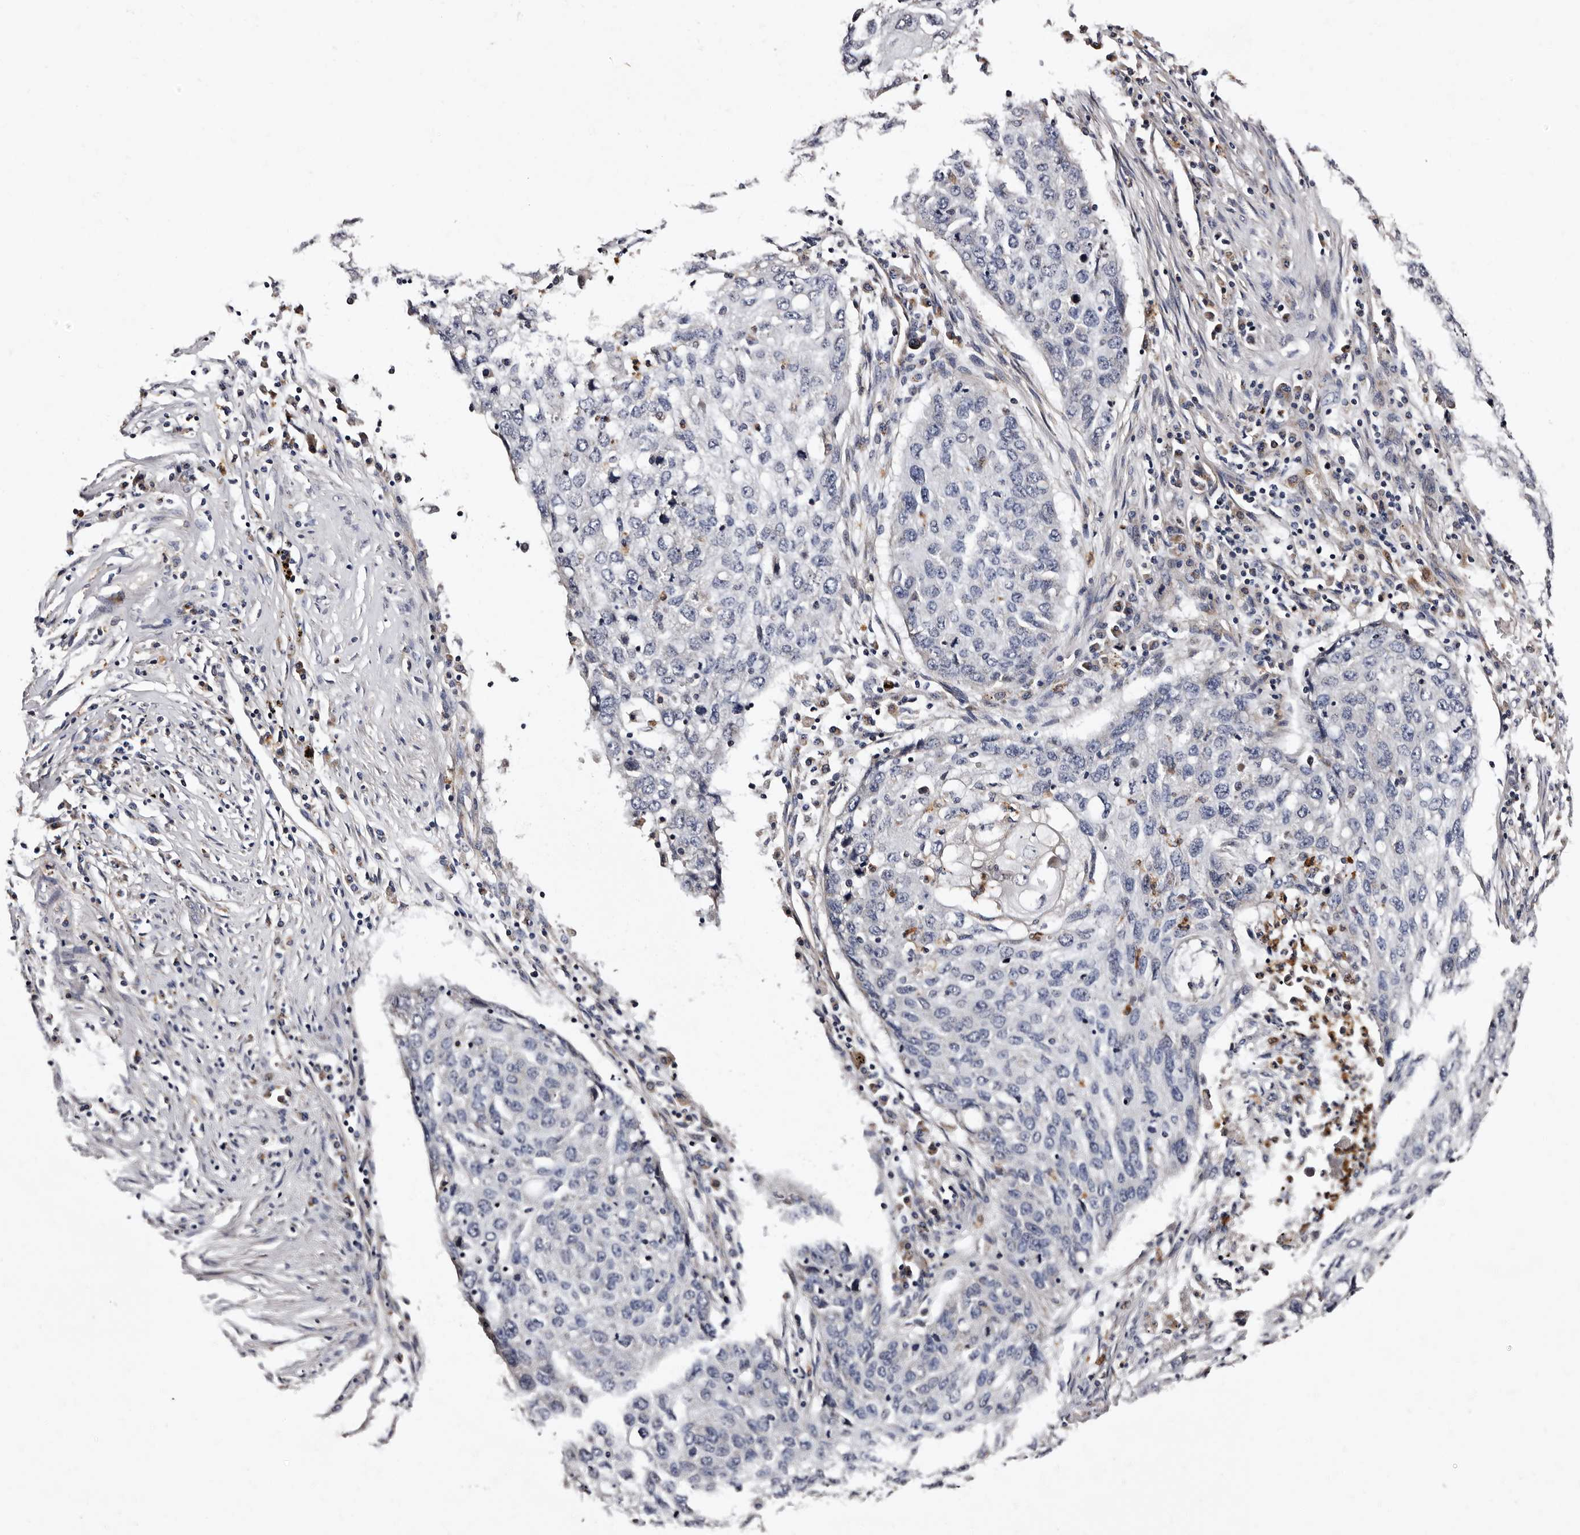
{"staining": {"intensity": "negative", "quantity": "none", "location": "none"}, "tissue": "lung cancer", "cell_type": "Tumor cells", "image_type": "cancer", "snomed": [{"axis": "morphology", "description": "Squamous cell carcinoma, NOS"}, {"axis": "topography", "description": "Lung"}], "caption": "Squamous cell carcinoma (lung) was stained to show a protein in brown. There is no significant positivity in tumor cells.", "gene": "ADCK5", "patient": {"sex": "female", "age": 63}}